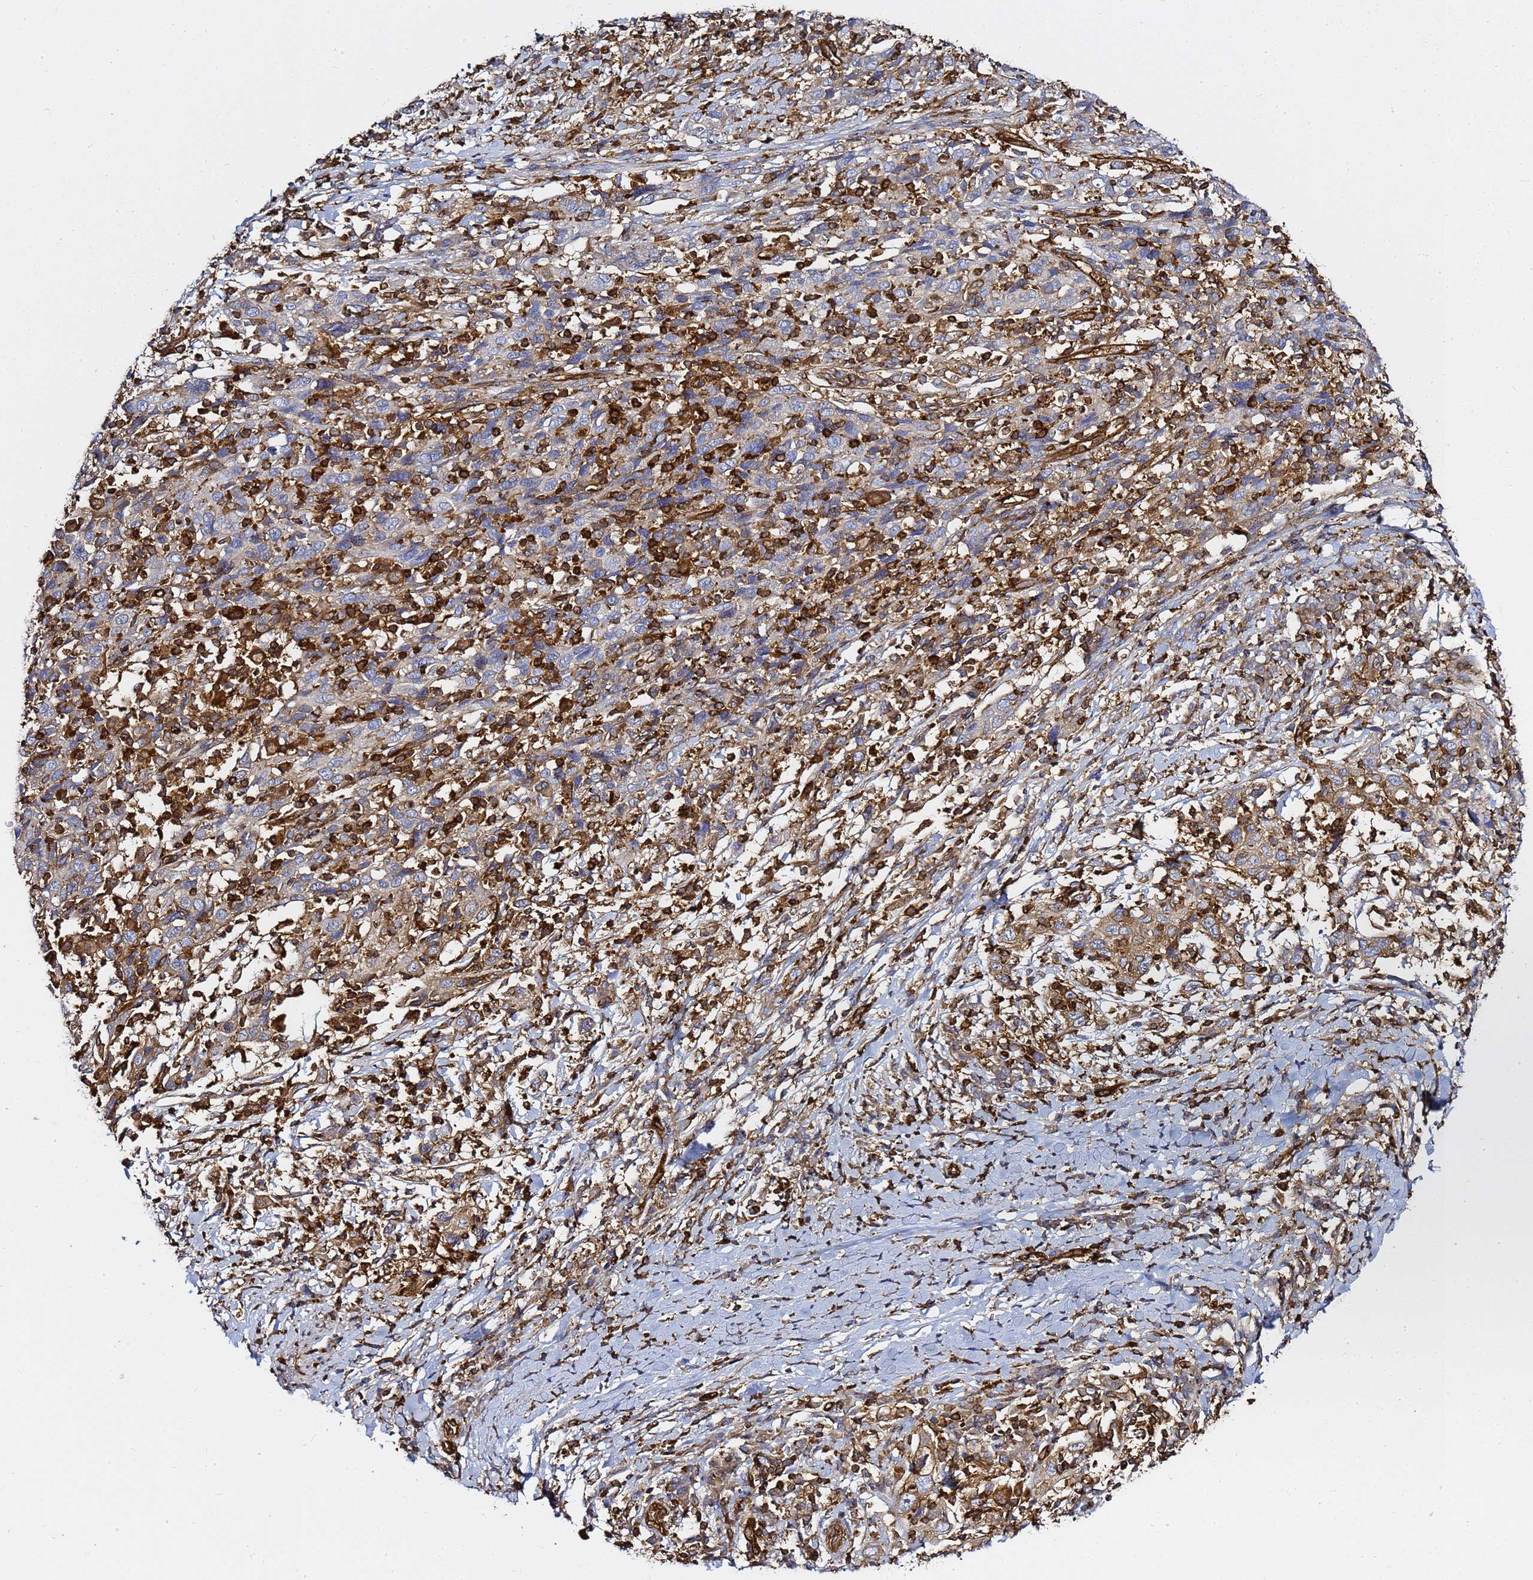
{"staining": {"intensity": "moderate", "quantity": "25%-75%", "location": "cytoplasmic/membranous"}, "tissue": "cervical cancer", "cell_type": "Tumor cells", "image_type": "cancer", "snomed": [{"axis": "morphology", "description": "Squamous cell carcinoma, NOS"}, {"axis": "topography", "description": "Cervix"}], "caption": "An IHC image of tumor tissue is shown. Protein staining in brown highlights moderate cytoplasmic/membranous positivity in cervical cancer (squamous cell carcinoma) within tumor cells.", "gene": "ZBTB8OS", "patient": {"sex": "female", "age": 46}}